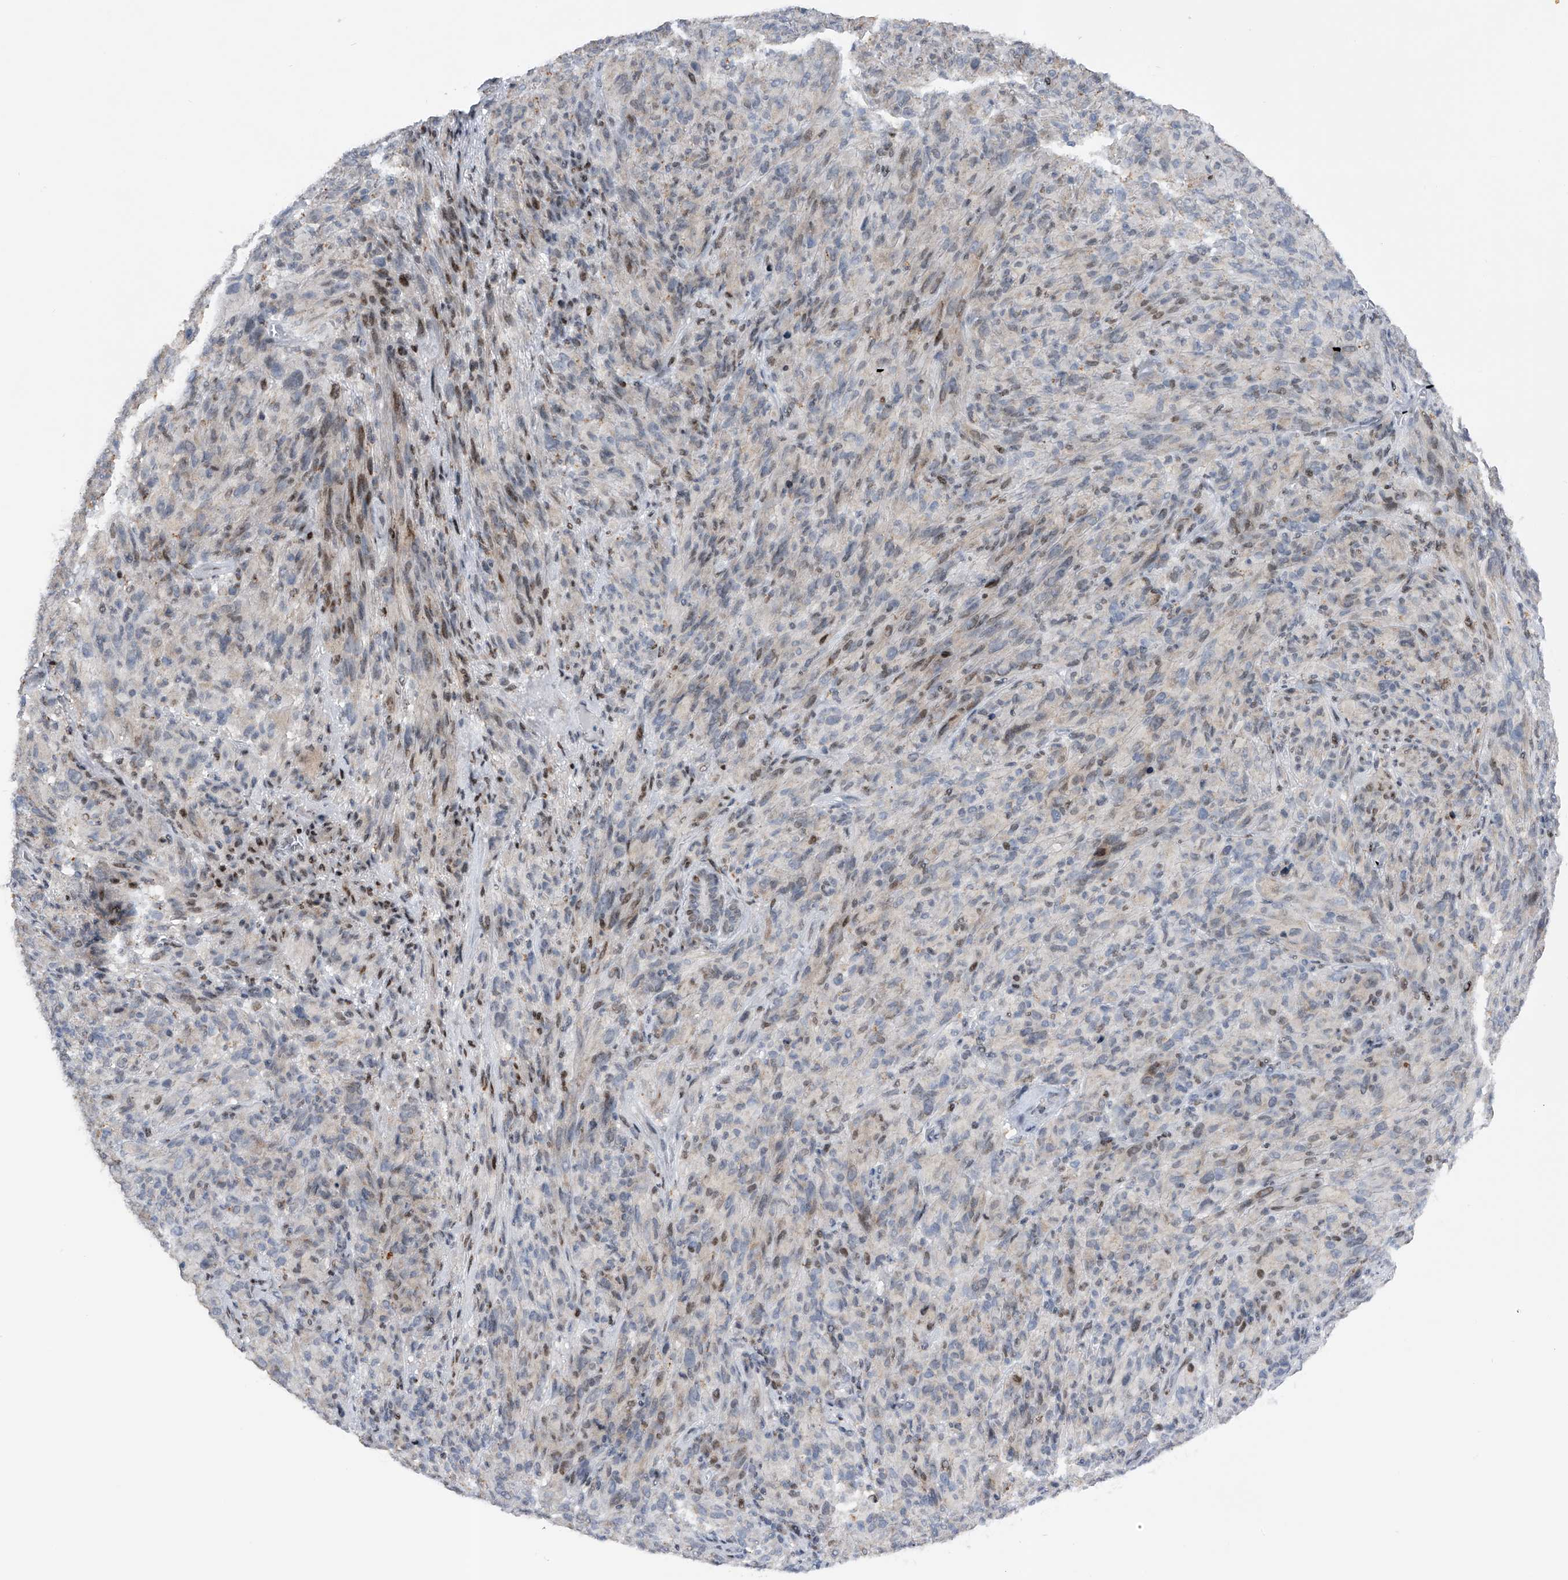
{"staining": {"intensity": "negative", "quantity": "none", "location": "none"}, "tissue": "melanoma", "cell_type": "Tumor cells", "image_type": "cancer", "snomed": [{"axis": "morphology", "description": "Malignant melanoma, NOS"}, {"axis": "topography", "description": "Skin of head"}], "caption": "Human melanoma stained for a protein using immunohistochemistry demonstrates no positivity in tumor cells.", "gene": "RWDD2A", "patient": {"sex": "male", "age": 96}}